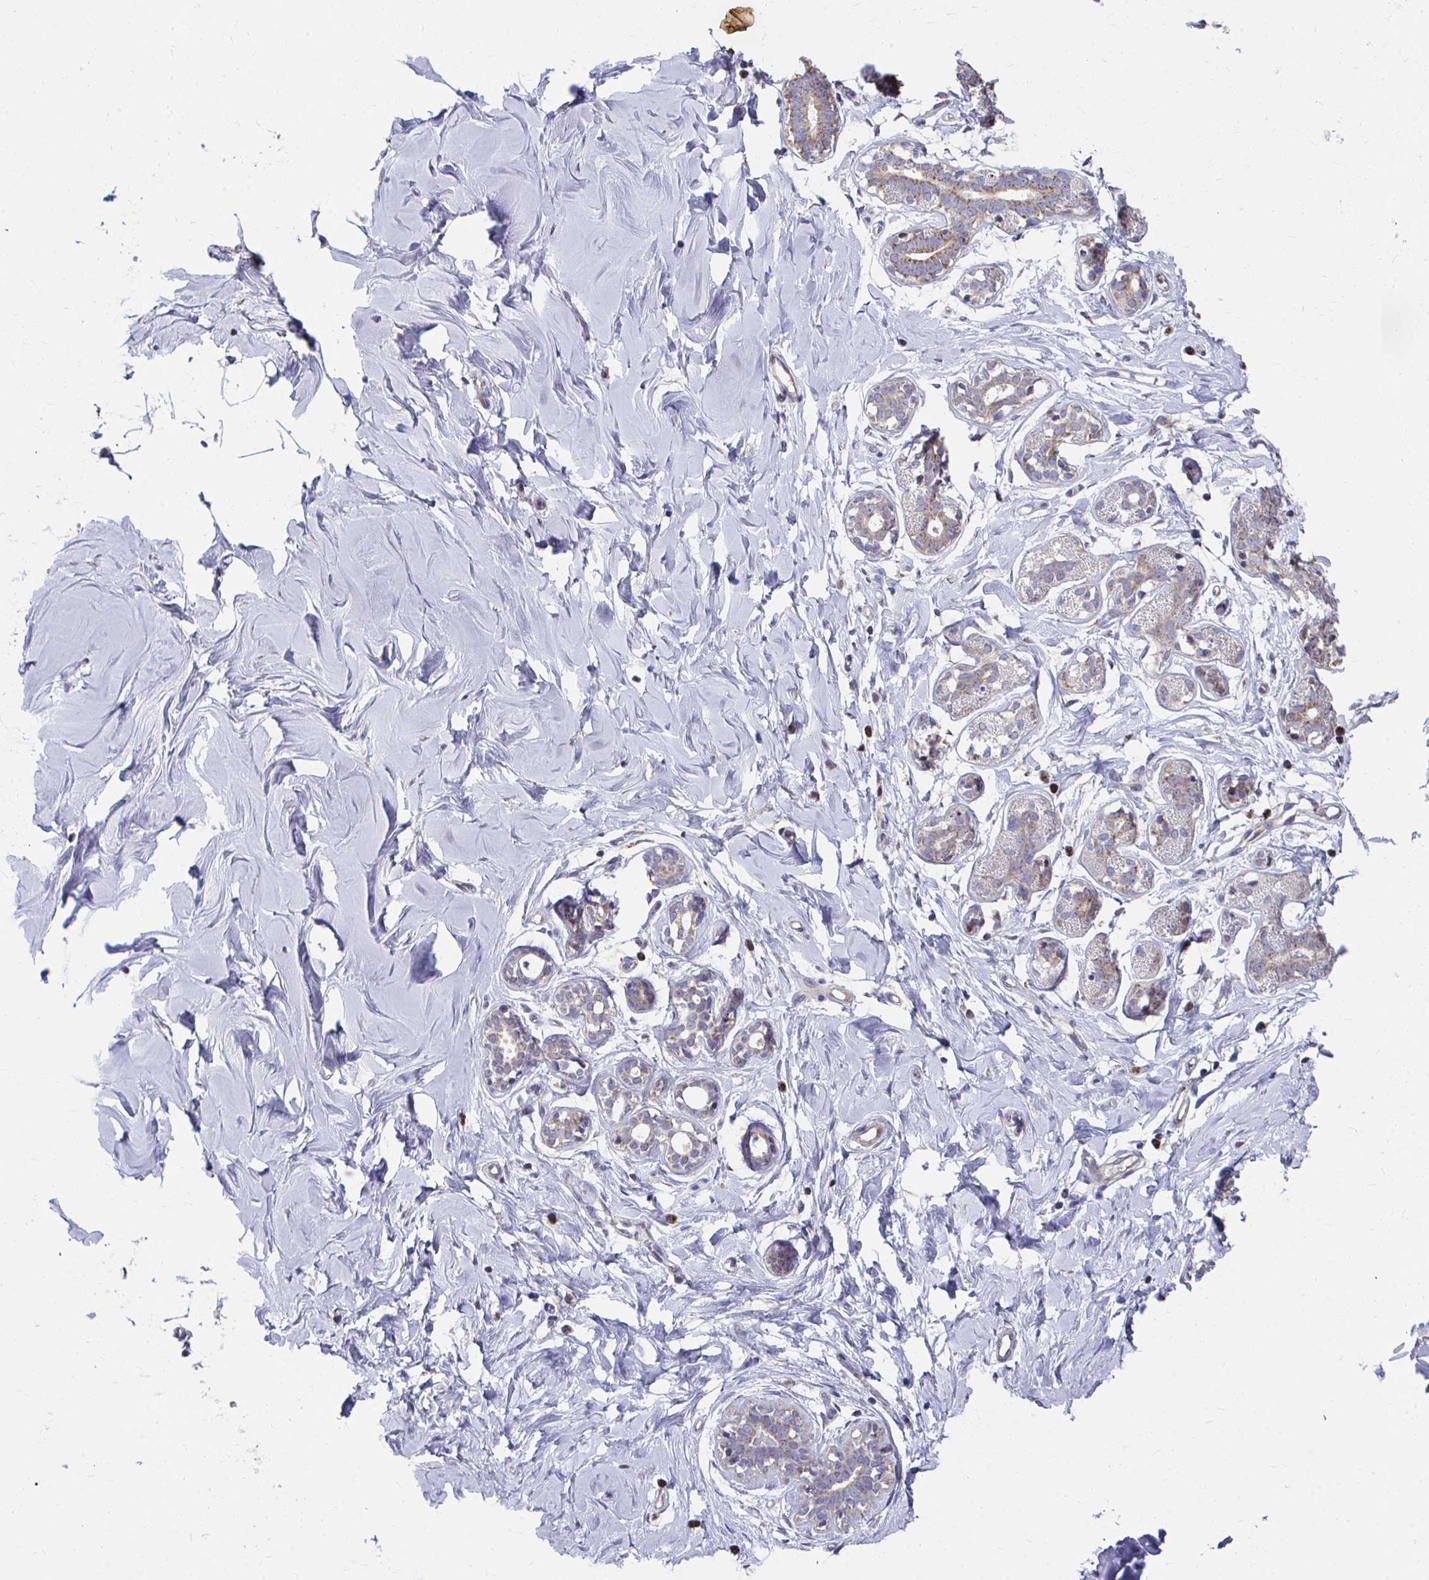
{"staining": {"intensity": "negative", "quantity": "none", "location": "none"}, "tissue": "breast", "cell_type": "Adipocytes", "image_type": "normal", "snomed": [{"axis": "morphology", "description": "Normal tissue, NOS"}, {"axis": "topography", "description": "Breast"}], "caption": "Immunohistochemistry (IHC) micrograph of unremarkable human breast stained for a protein (brown), which demonstrates no staining in adipocytes. (DAB immunohistochemistry (IHC), high magnification).", "gene": "PEX3", "patient": {"sex": "female", "age": 27}}